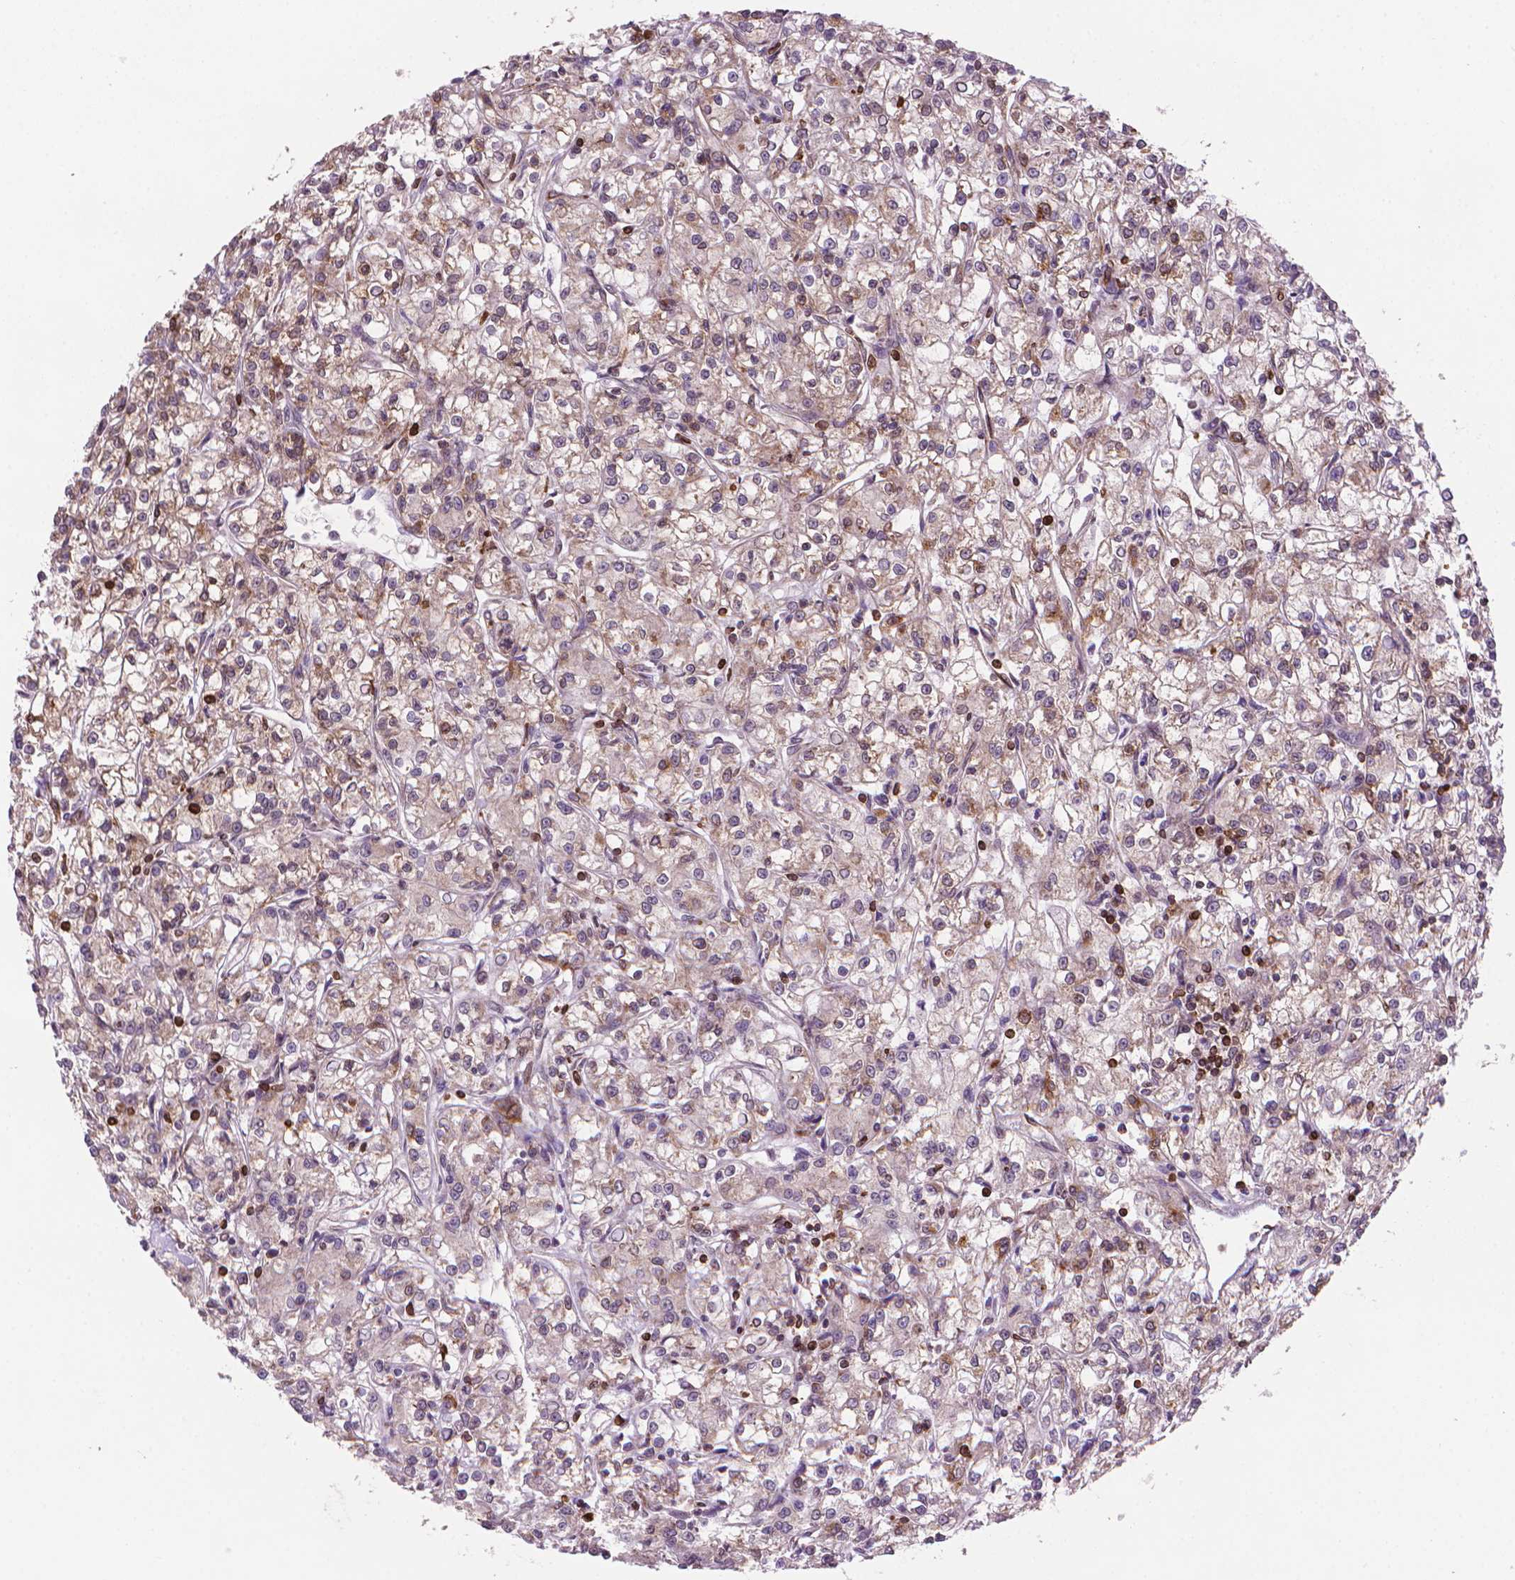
{"staining": {"intensity": "weak", "quantity": ">75%", "location": "cytoplasmic/membranous"}, "tissue": "renal cancer", "cell_type": "Tumor cells", "image_type": "cancer", "snomed": [{"axis": "morphology", "description": "Adenocarcinoma, NOS"}, {"axis": "topography", "description": "Kidney"}], "caption": "Weak cytoplasmic/membranous protein expression is seen in approximately >75% of tumor cells in renal cancer.", "gene": "BCL2", "patient": {"sex": "female", "age": 59}}